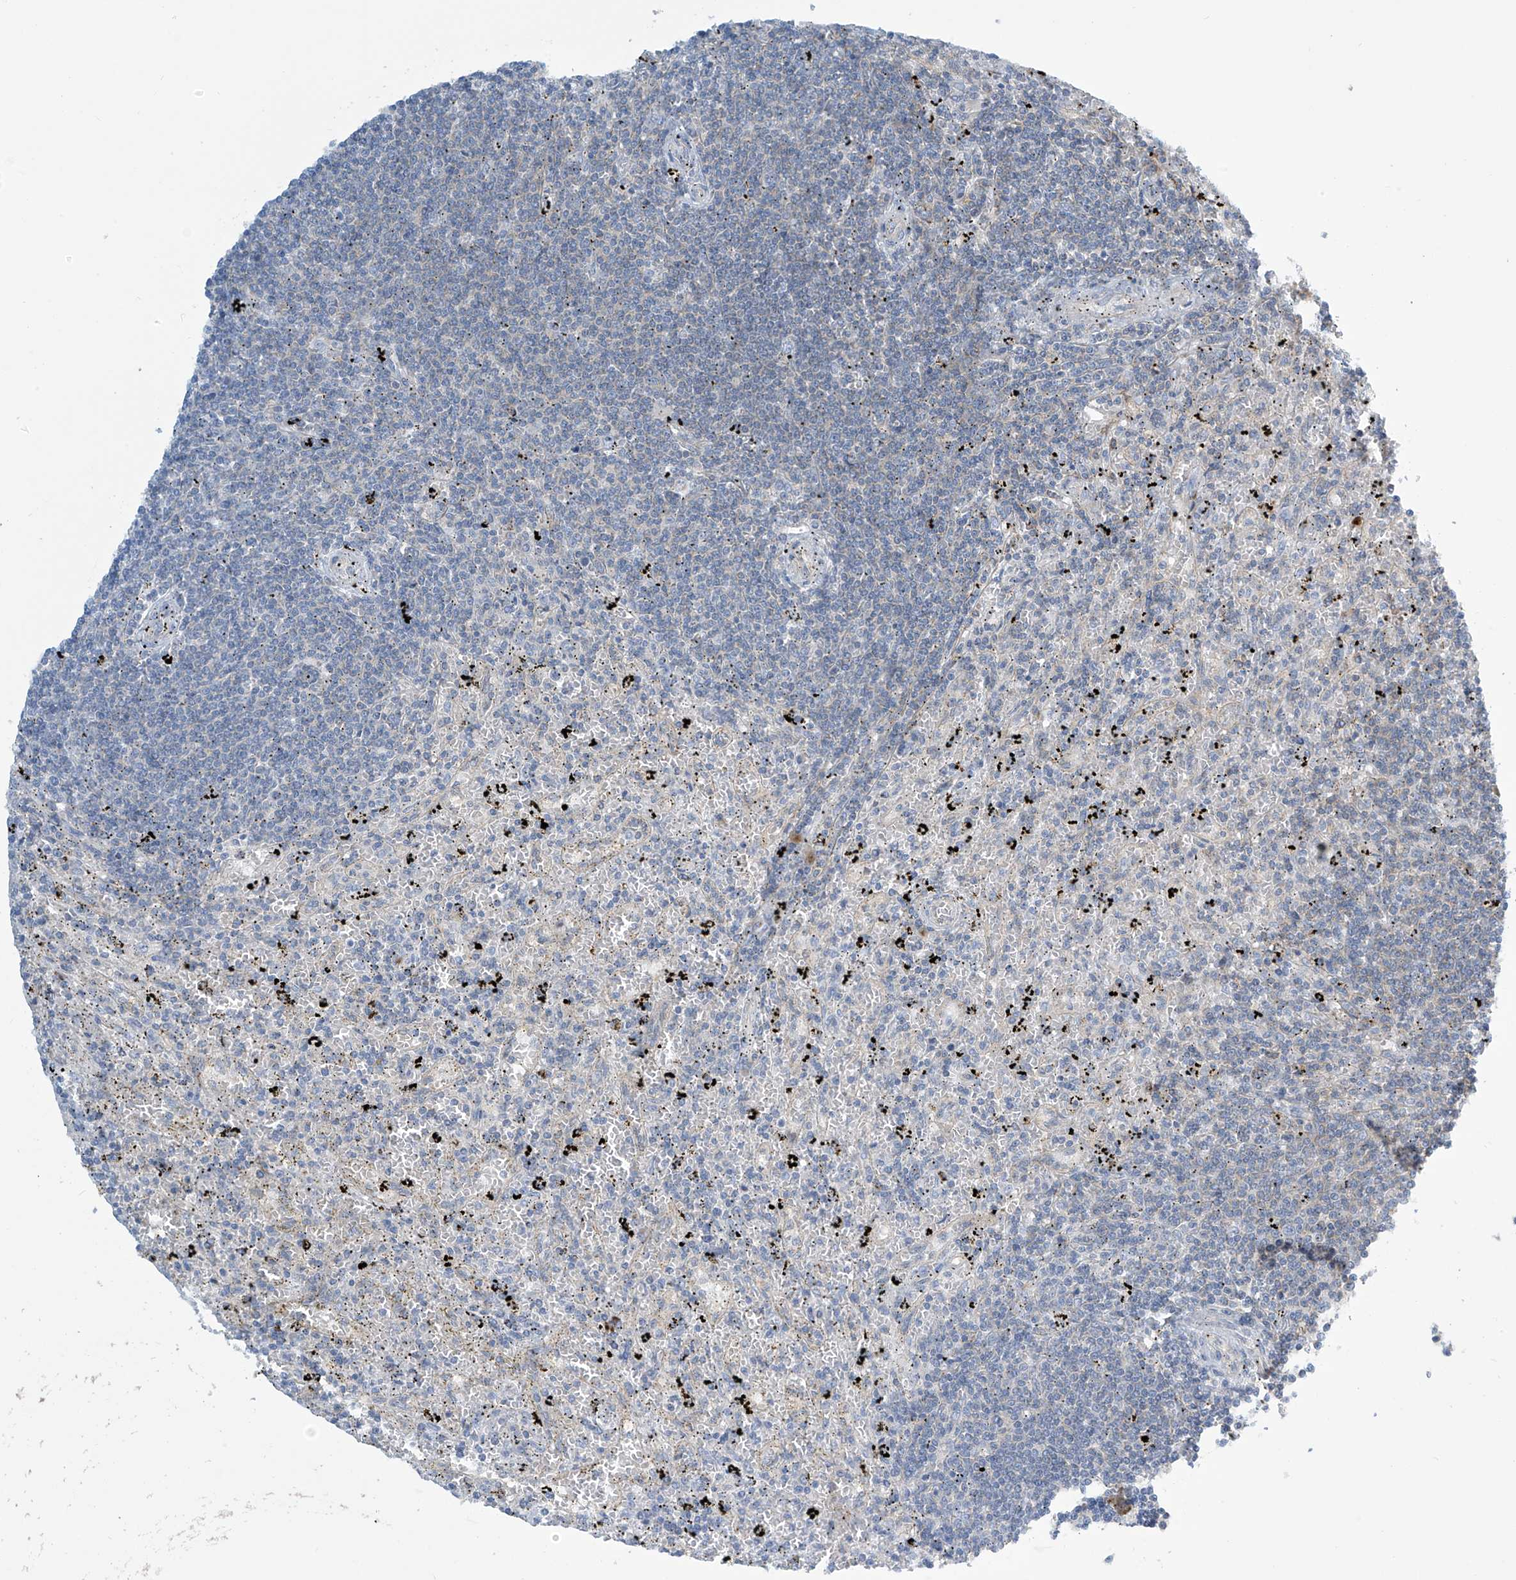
{"staining": {"intensity": "negative", "quantity": "none", "location": "none"}, "tissue": "lymphoma", "cell_type": "Tumor cells", "image_type": "cancer", "snomed": [{"axis": "morphology", "description": "Malignant lymphoma, non-Hodgkin's type, Low grade"}, {"axis": "topography", "description": "Spleen"}], "caption": "This is an immunohistochemistry (IHC) photomicrograph of human malignant lymphoma, non-Hodgkin's type (low-grade). There is no positivity in tumor cells.", "gene": "IBA57", "patient": {"sex": "male", "age": 76}}